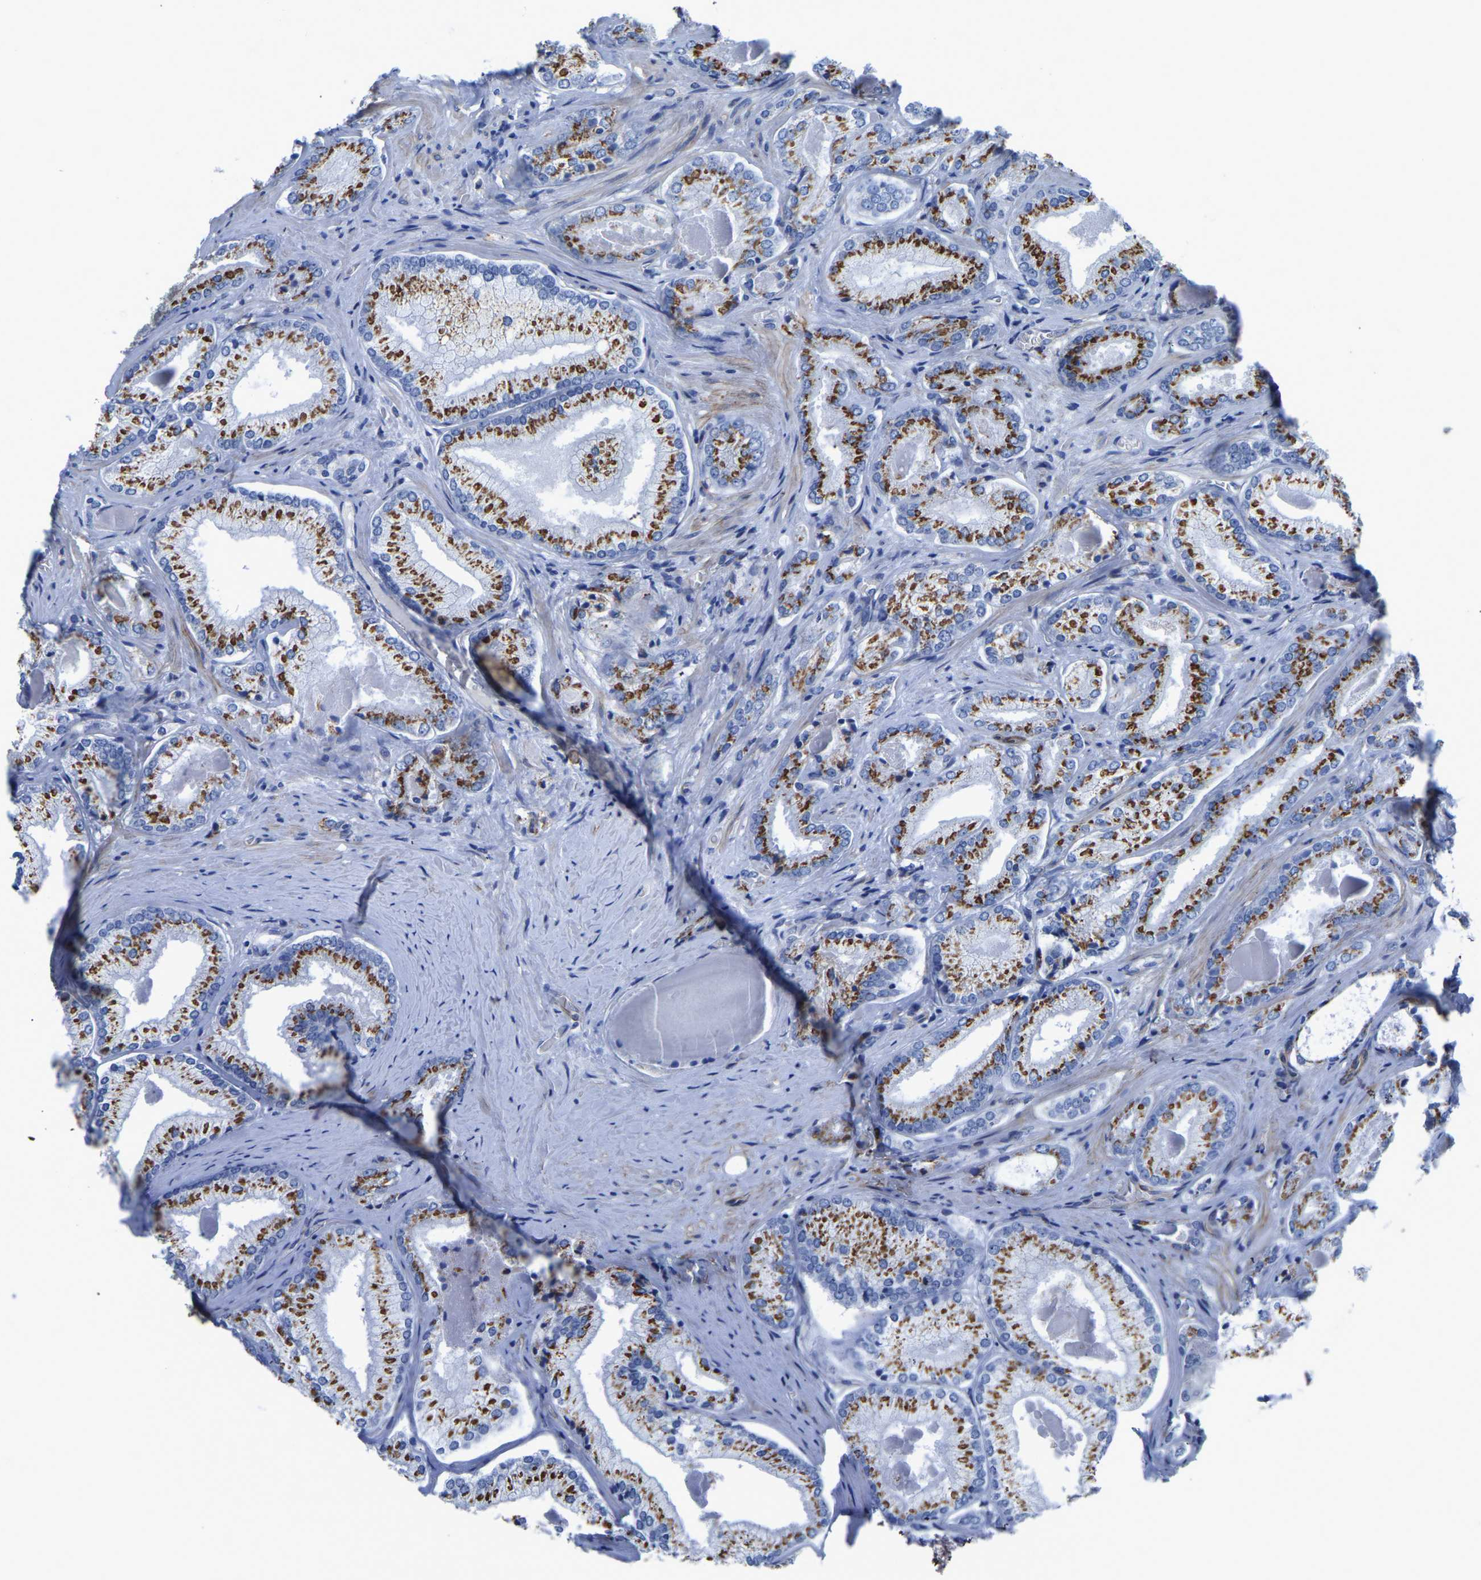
{"staining": {"intensity": "strong", "quantity": ">75%", "location": "cytoplasmic/membranous"}, "tissue": "prostate cancer", "cell_type": "Tumor cells", "image_type": "cancer", "snomed": [{"axis": "morphology", "description": "Adenocarcinoma, Low grade"}, {"axis": "topography", "description": "Prostate"}], "caption": "A high-resolution image shows immunohistochemistry staining of prostate adenocarcinoma (low-grade), which demonstrates strong cytoplasmic/membranous expression in approximately >75% of tumor cells. The protein is shown in brown color, while the nuclei are stained blue.", "gene": "SLC45A3", "patient": {"sex": "male", "age": 65}}